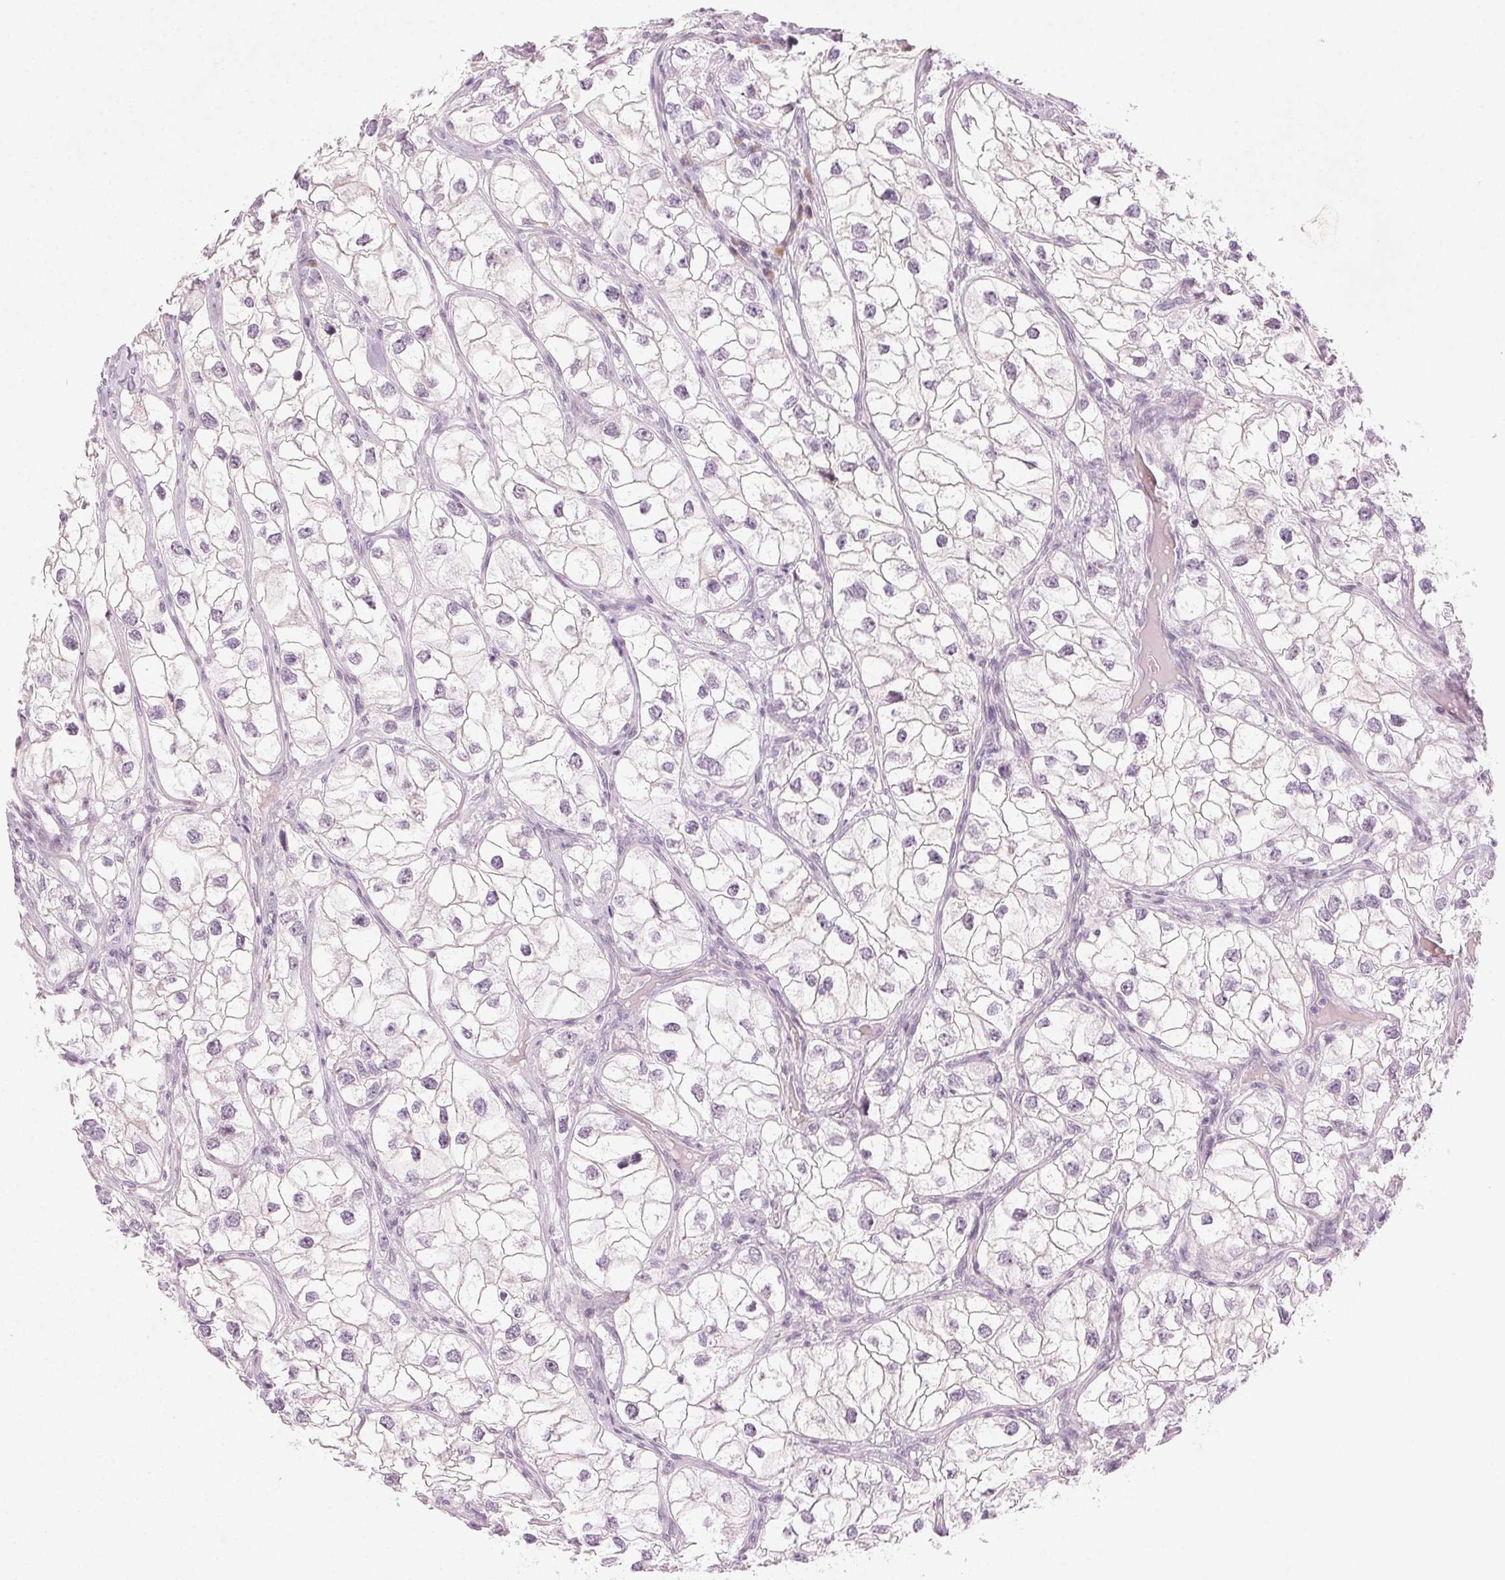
{"staining": {"intensity": "negative", "quantity": "none", "location": "none"}, "tissue": "renal cancer", "cell_type": "Tumor cells", "image_type": "cancer", "snomed": [{"axis": "morphology", "description": "Adenocarcinoma, NOS"}, {"axis": "topography", "description": "Kidney"}], "caption": "Tumor cells show no significant staining in renal adenocarcinoma. (Brightfield microscopy of DAB (3,3'-diaminobenzidine) immunohistochemistry at high magnification).", "gene": "HSF5", "patient": {"sex": "male", "age": 59}}